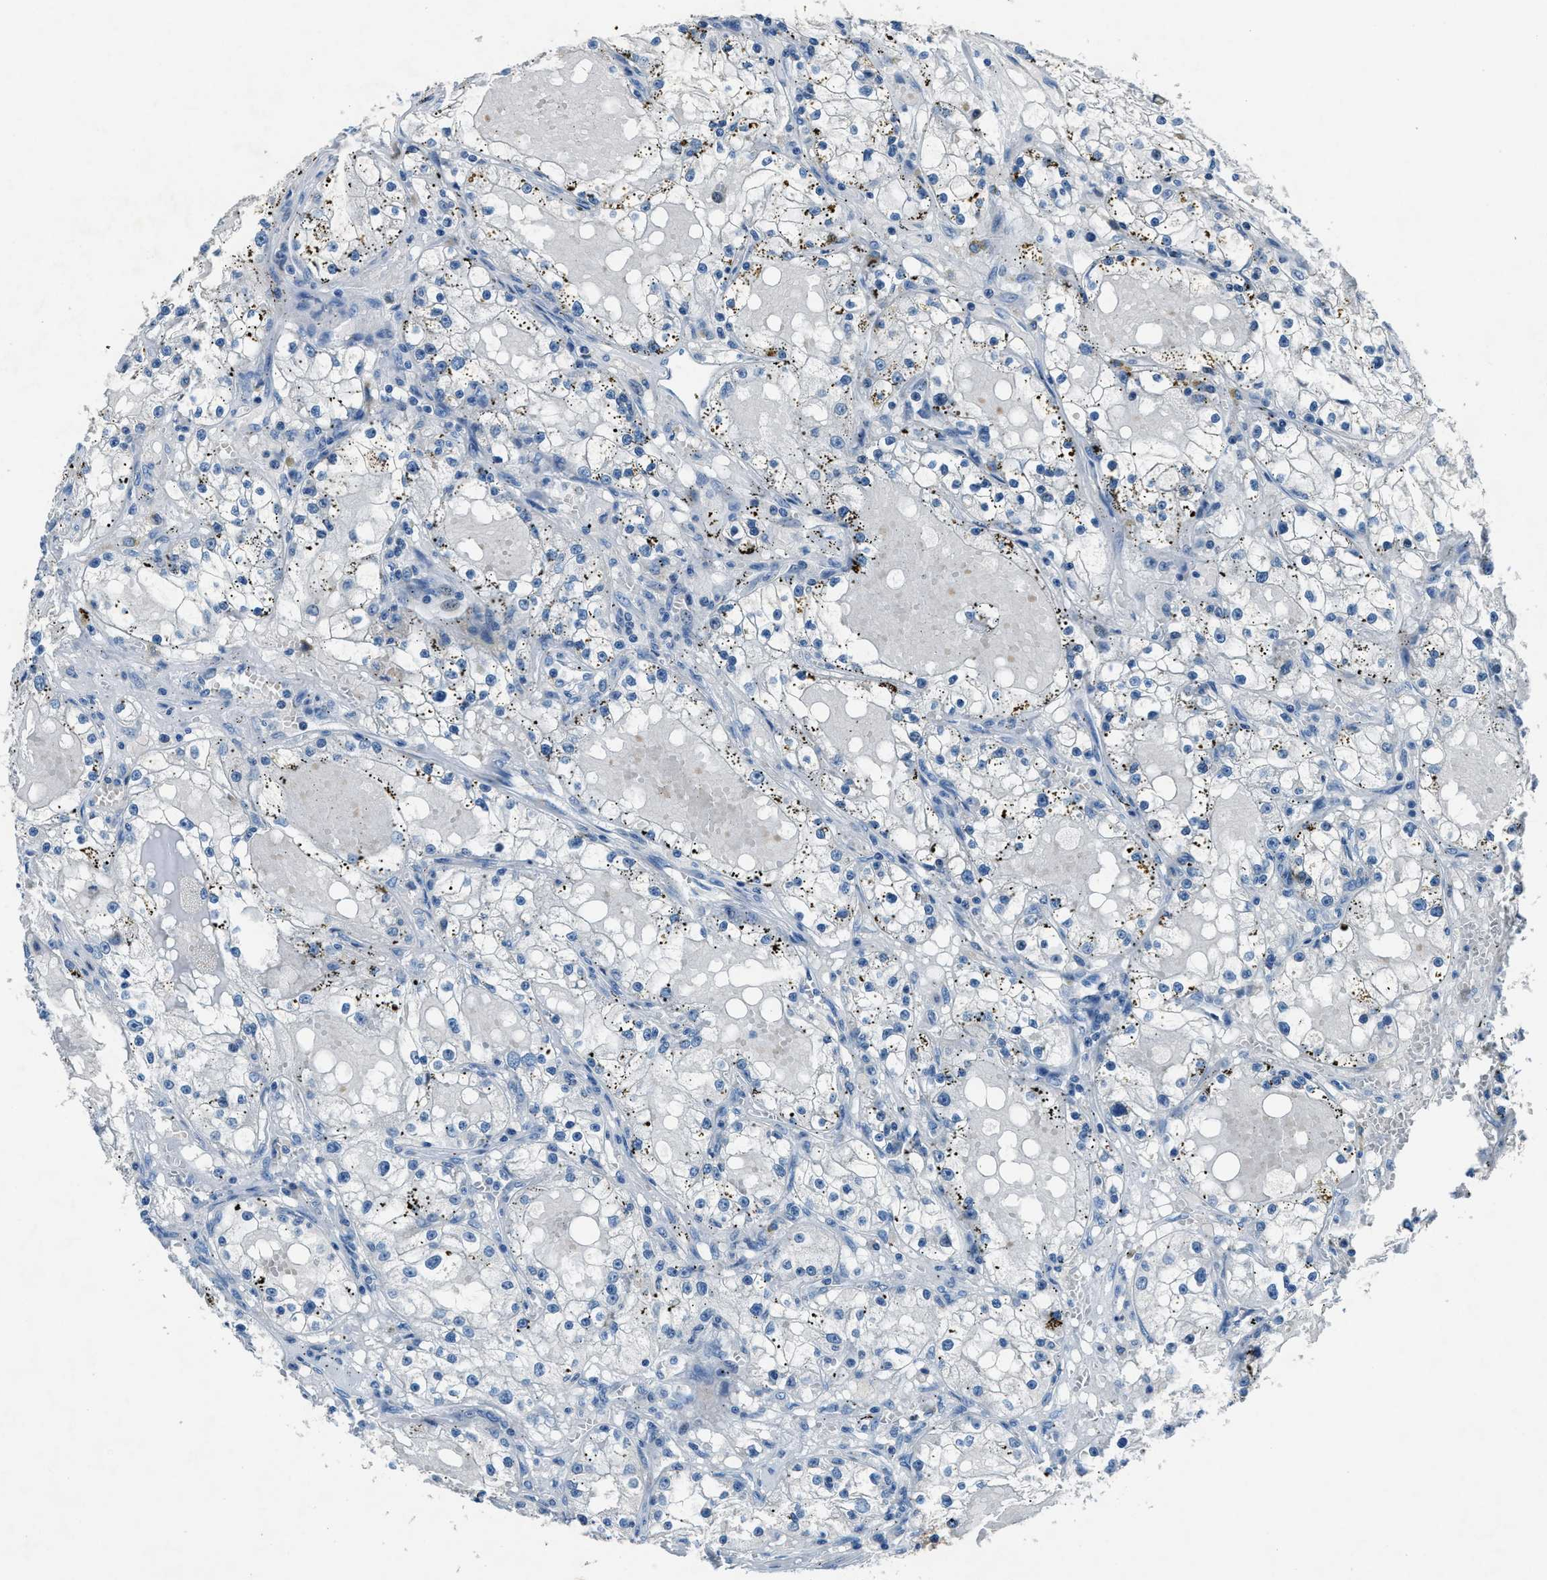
{"staining": {"intensity": "negative", "quantity": "none", "location": "none"}, "tissue": "renal cancer", "cell_type": "Tumor cells", "image_type": "cancer", "snomed": [{"axis": "morphology", "description": "Adenocarcinoma, NOS"}, {"axis": "topography", "description": "Kidney"}], "caption": "Renal cancer (adenocarcinoma) was stained to show a protein in brown. There is no significant positivity in tumor cells.", "gene": "ADAM2", "patient": {"sex": "male", "age": 56}}